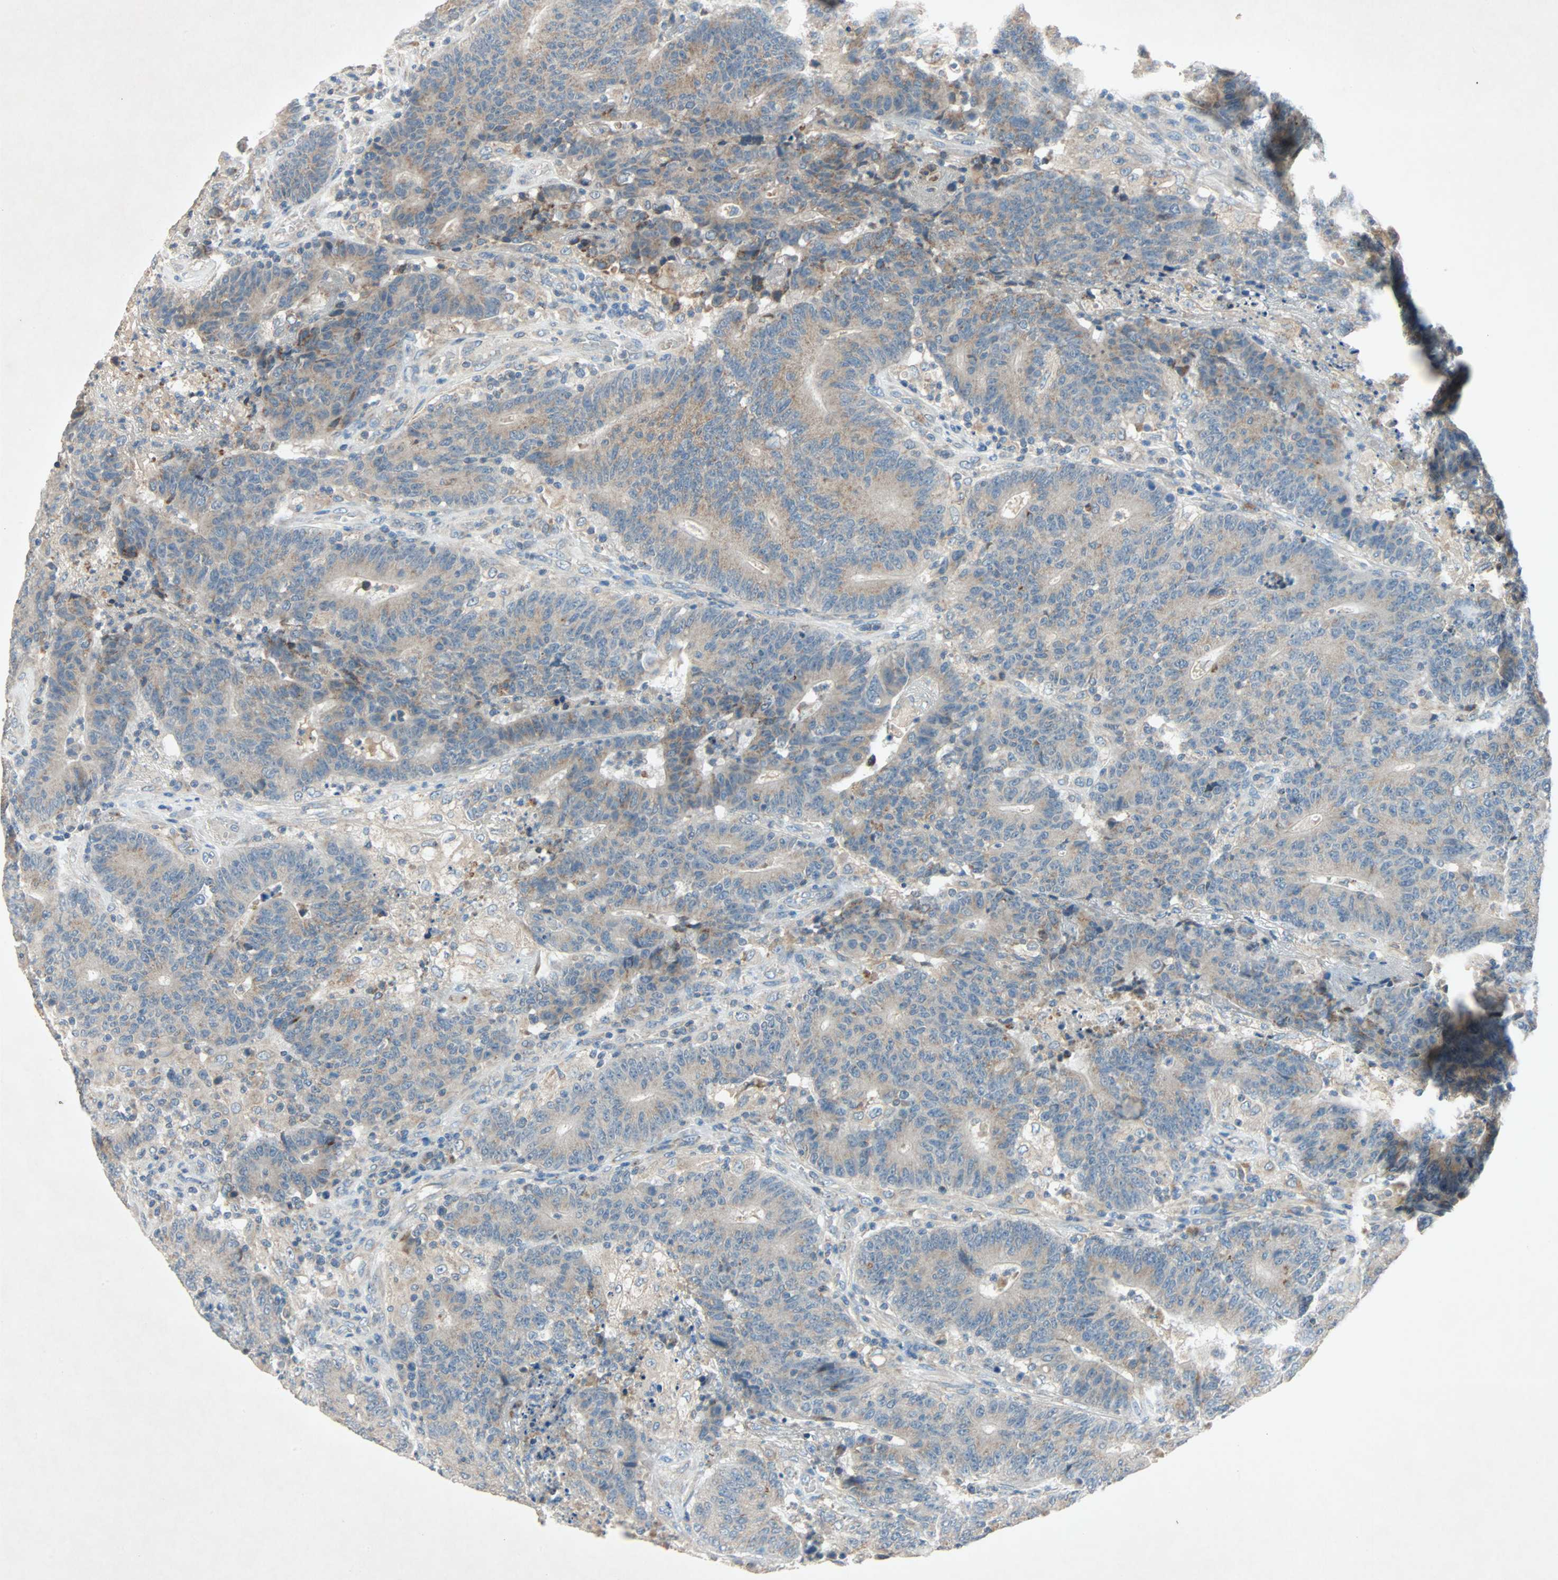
{"staining": {"intensity": "weak", "quantity": ">75%", "location": "cytoplasmic/membranous"}, "tissue": "colorectal cancer", "cell_type": "Tumor cells", "image_type": "cancer", "snomed": [{"axis": "morphology", "description": "Normal tissue, NOS"}, {"axis": "morphology", "description": "Adenocarcinoma, NOS"}, {"axis": "topography", "description": "Colon"}], "caption": "Adenocarcinoma (colorectal) stained with immunohistochemistry shows weak cytoplasmic/membranous positivity in approximately >75% of tumor cells.", "gene": "XYLT1", "patient": {"sex": "female", "age": 75}}